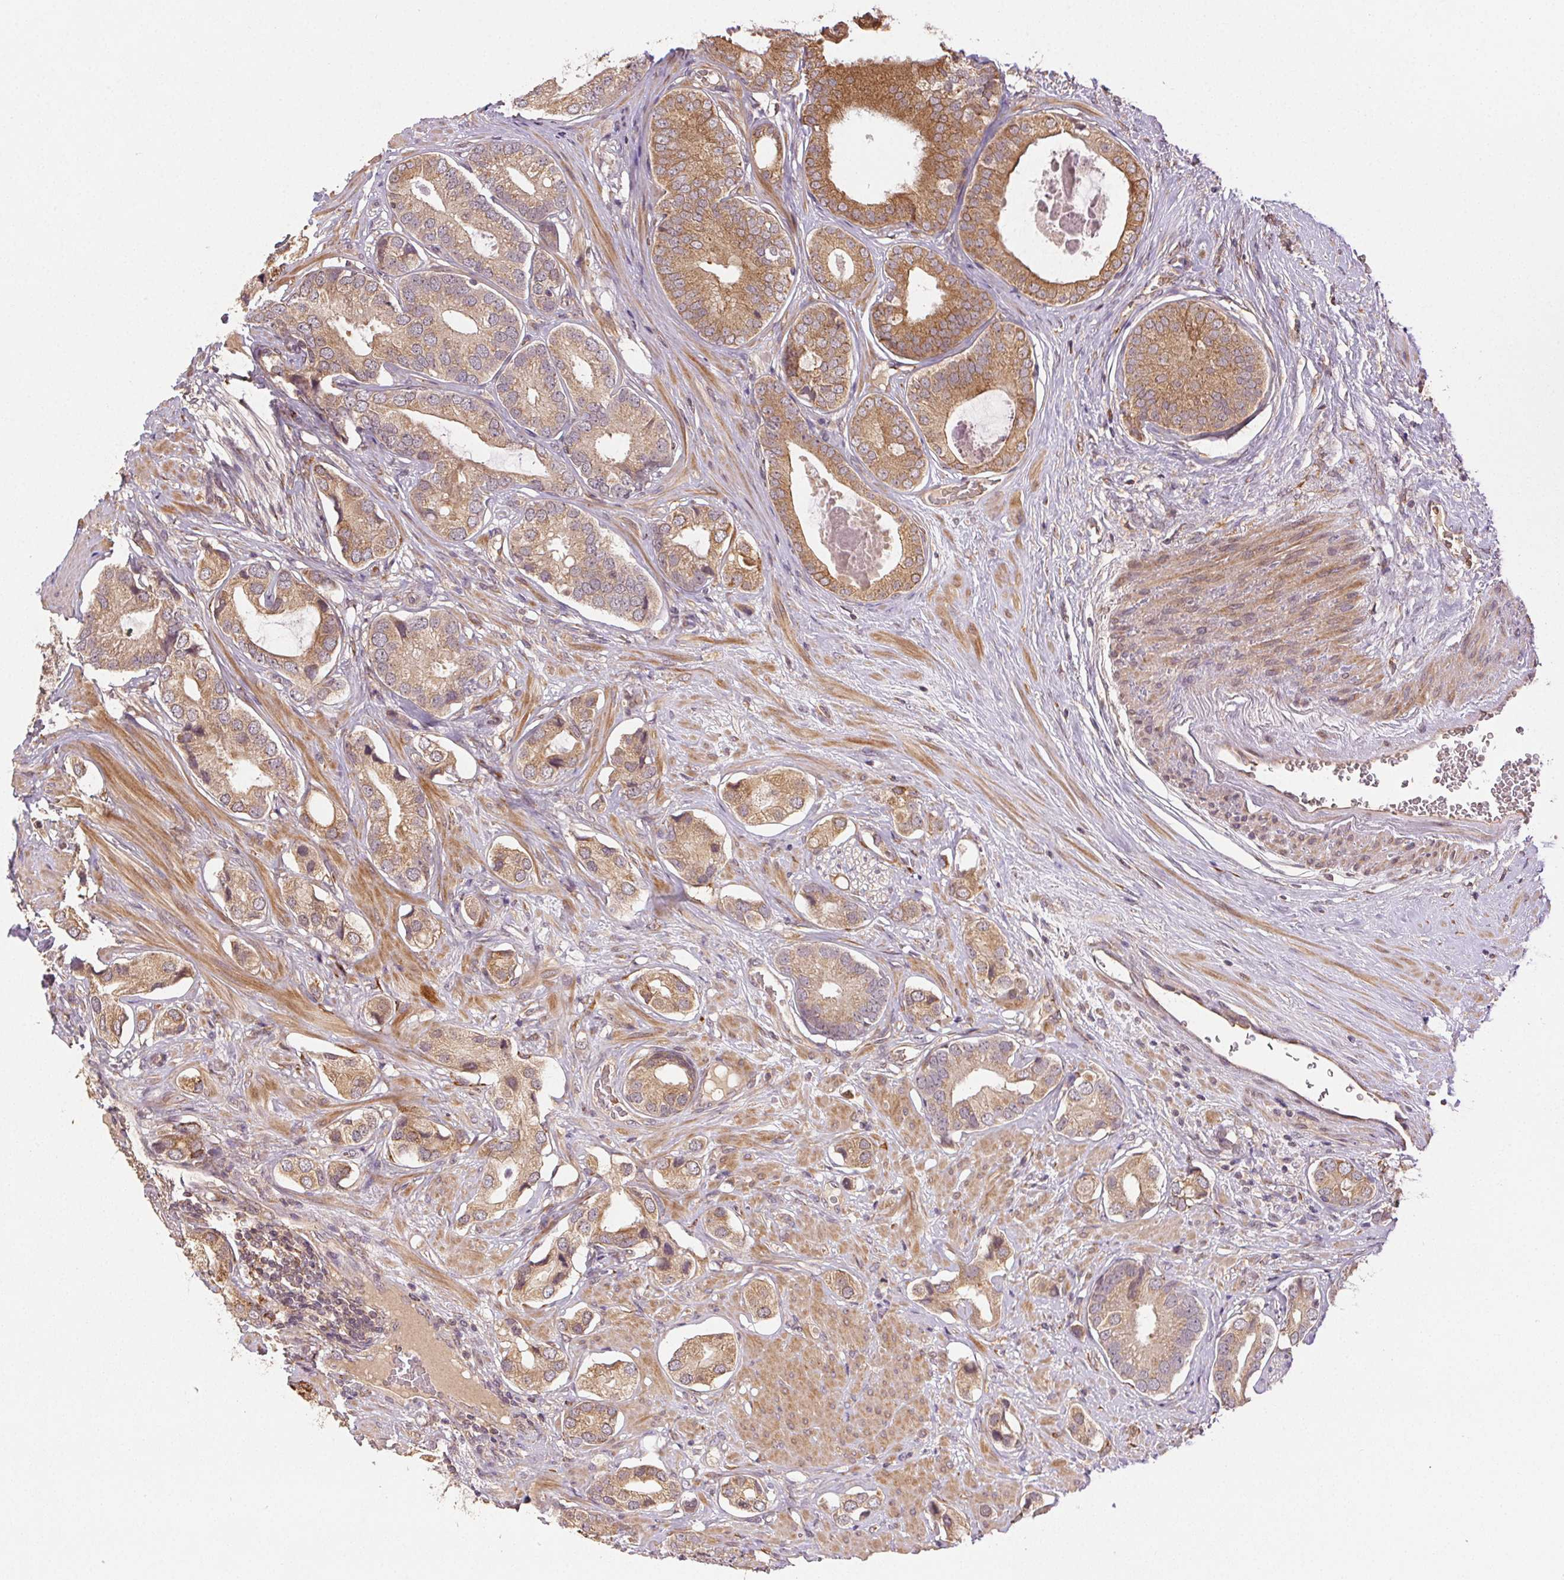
{"staining": {"intensity": "moderate", "quantity": "25%-75%", "location": "cytoplasmic/membranous"}, "tissue": "prostate cancer", "cell_type": "Tumor cells", "image_type": "cancer", "snomed": [{"axis": "morphology", "description": "Adenocarcinoma, Low grade"}, {"axis": "topography", "description": "Prostate"}], "caption": "Prostate cancer stained with a protein marker exhibits moderate staining in tumor cells.", "gene": "KLHL15", "patient": {"sex": "male", "age": 61}}